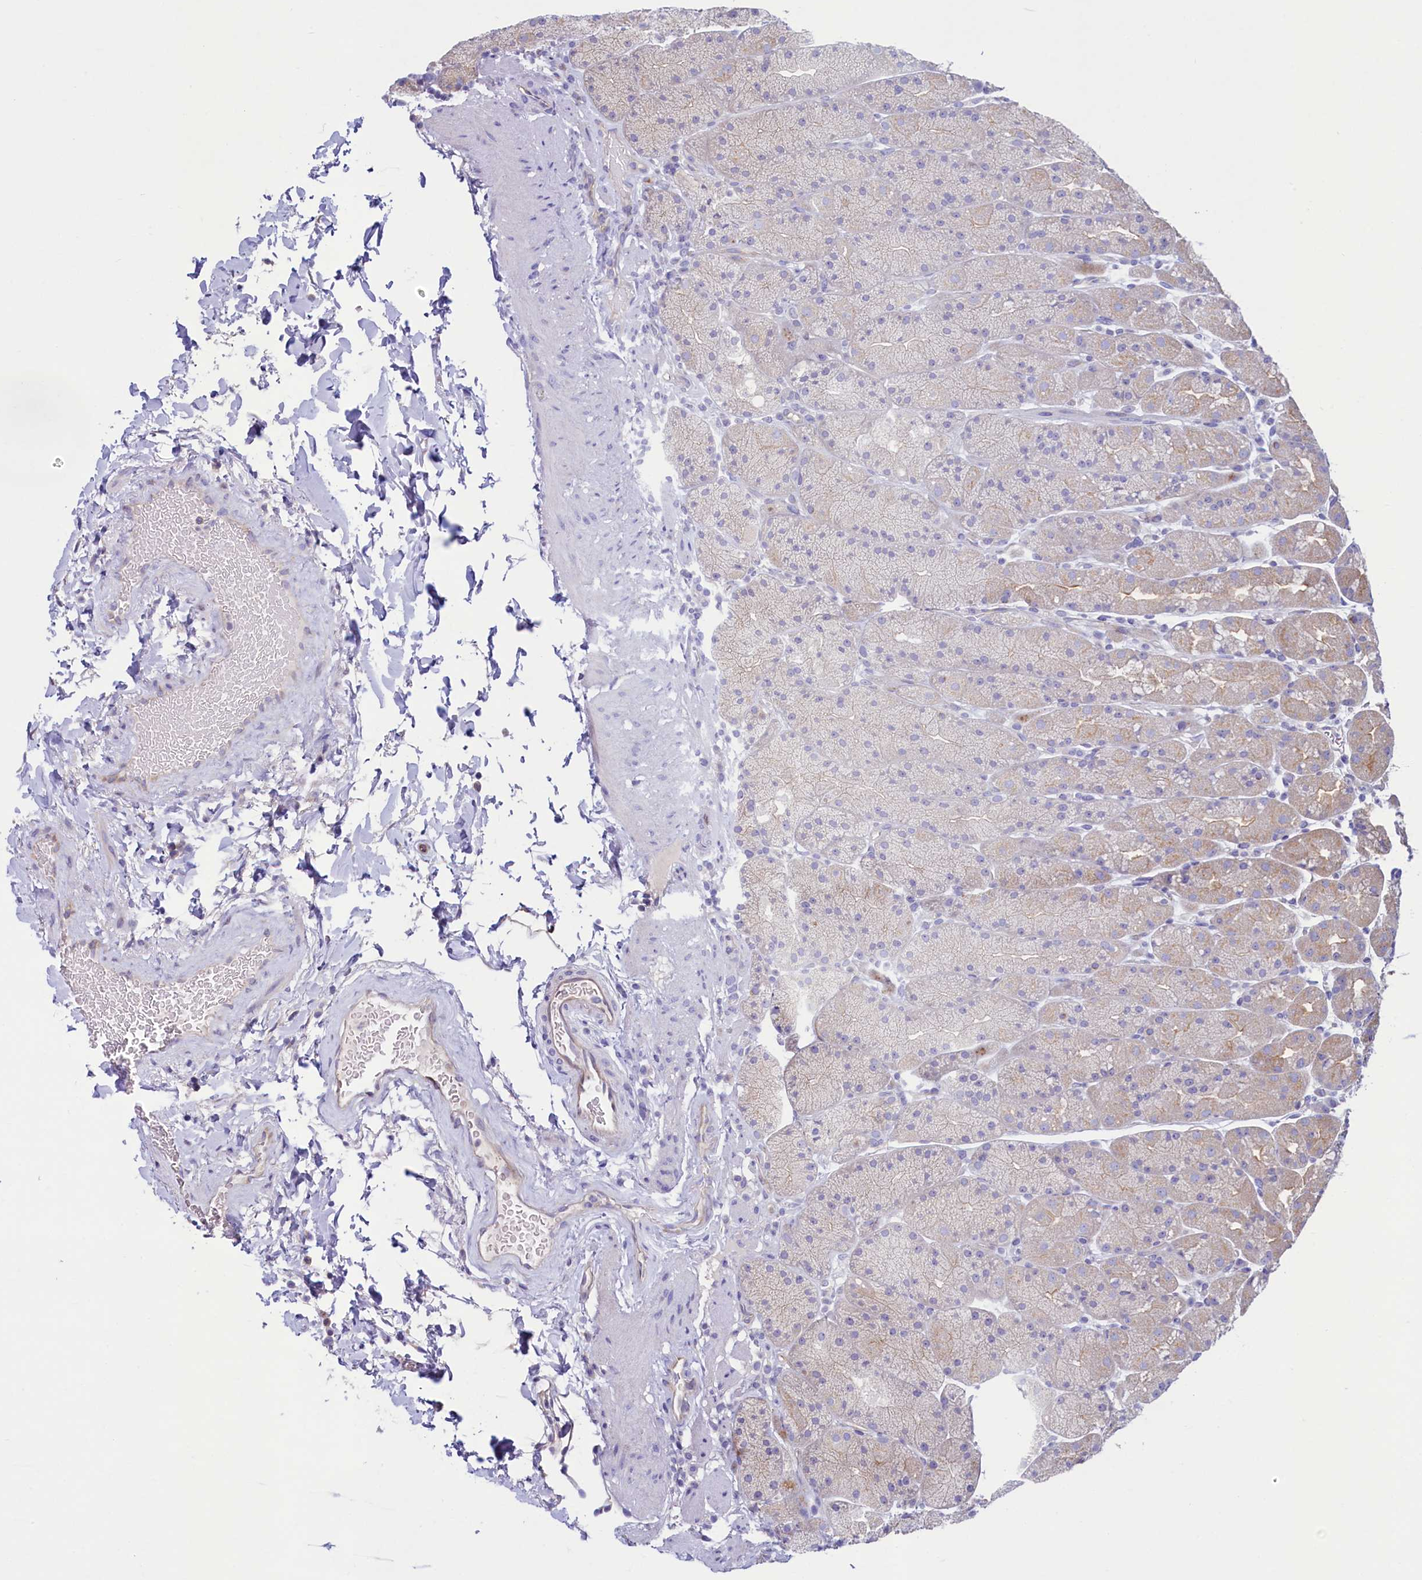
{"staining": {"intensity": "moderate", "quantity": "25%-75%", "location": "cytoplasmic/membranous"}, "tissue": "stomach", "cell_type": "Glandular cells", "image_type": "normal", "snomed": [{"axis": "morphology", "description": "Normal tissue, NOS"}, {"axis": "topography", "description": "Stomach, upper"}, {"axis": "topography", "description": "Stomach, lower"}], "caption": "Brown immunohistochemical staining in benign human stomach reveals moderate cytoplasmic/membranous staining in approximately 25%-75% of glandular cells.", "gene": "KRBOX5", "patient": {"sex": "male", "age": 67}}